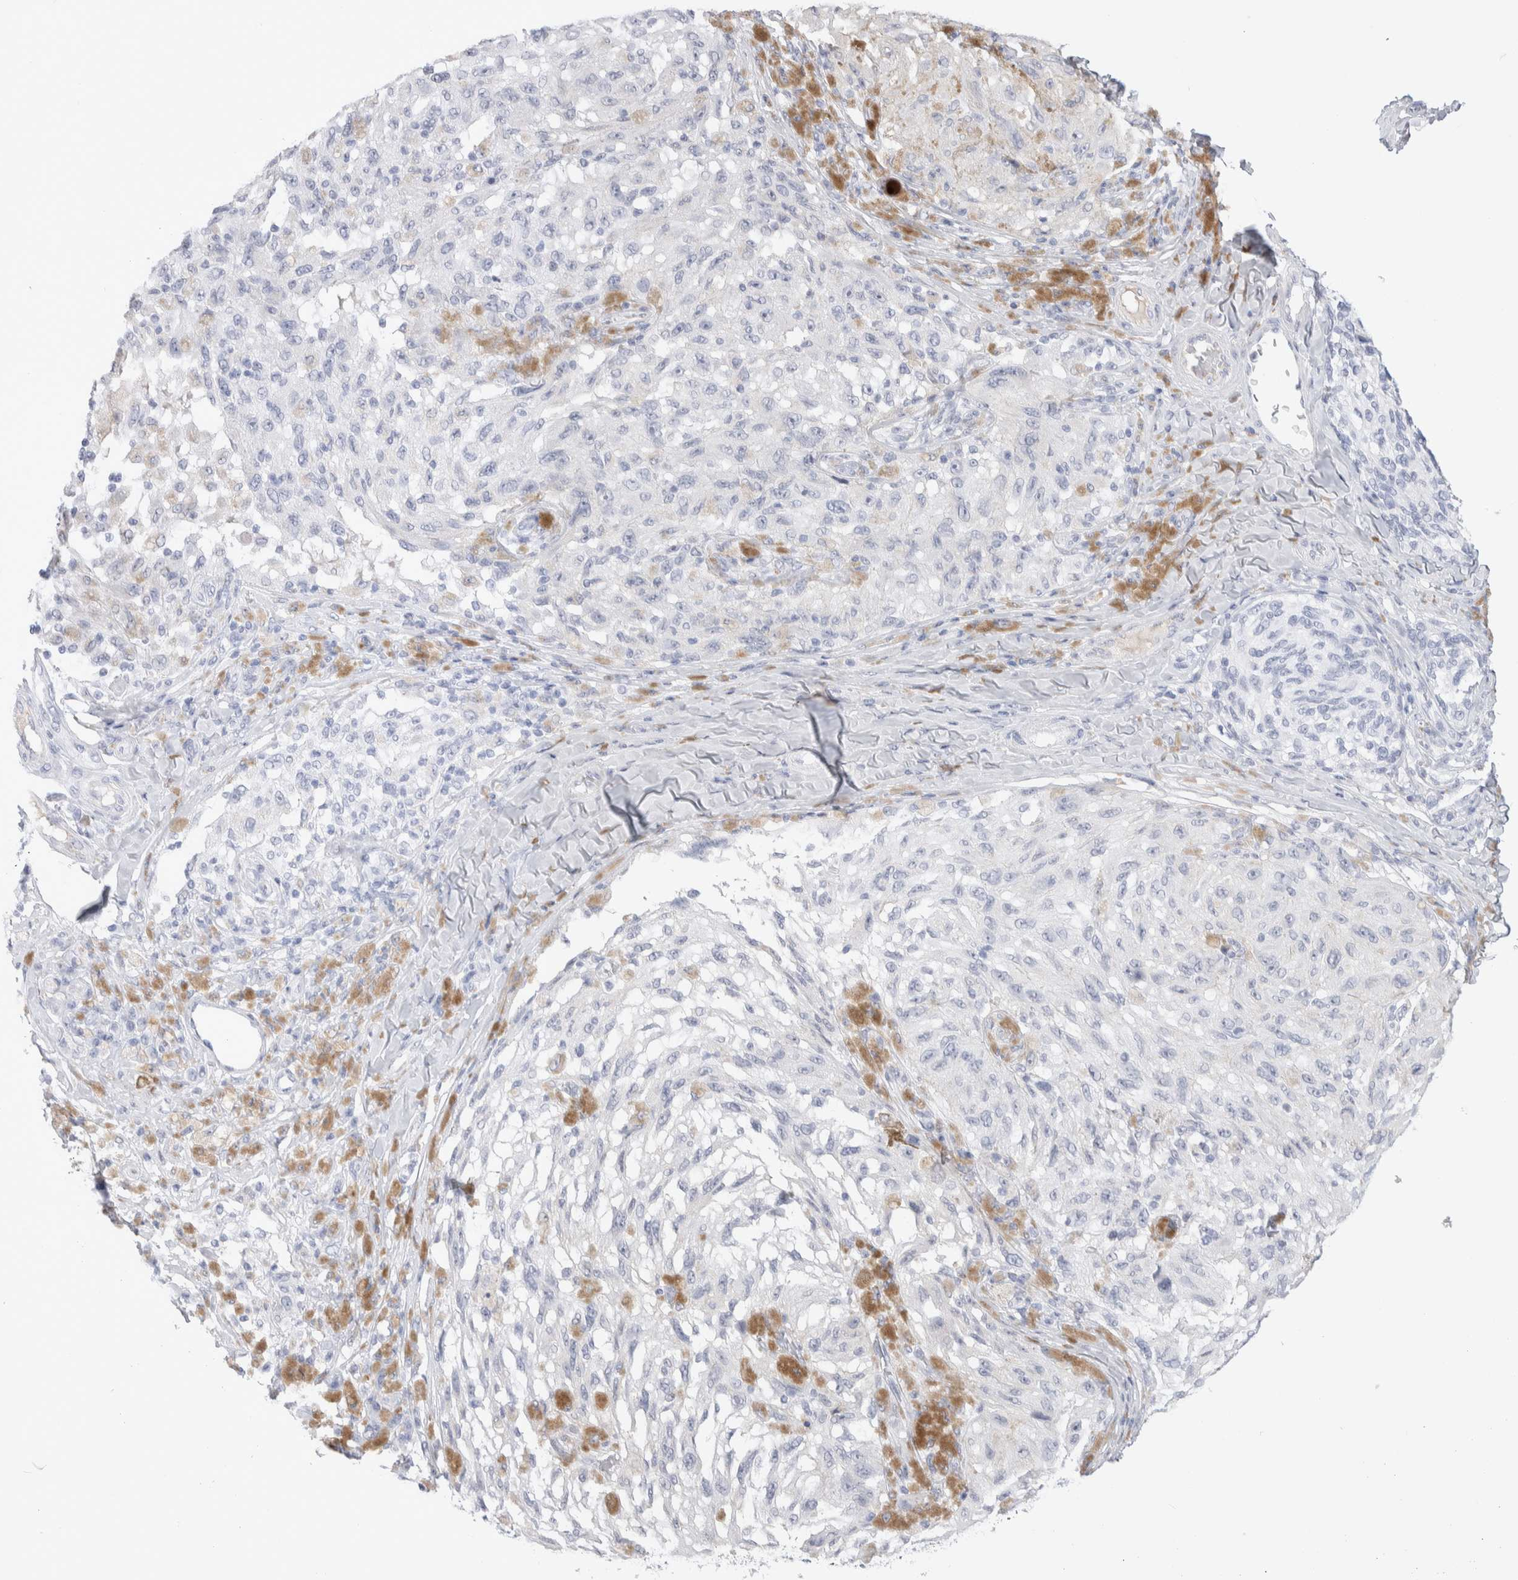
{"staining": {"intensity": "negative", "quantity": "none", "location": "none"}, "tissue": "melanoma", "cell_type": "Tumor cells", "image_type": "cancer", "snomed": [{"axis": "morphology", "description": "Malignant melanoma, NOS"}, {"axis": "topography", "description": "Skin"}], "caption": "Melanoma was stained to show a protein in brown. There is no significant expression in tumor cells. (Brightfield microscopy of DAB immunohistochemistry (IHC) at high magnification).", "gene": "GDA", "patient": {"sex": "female", "age": 73}}